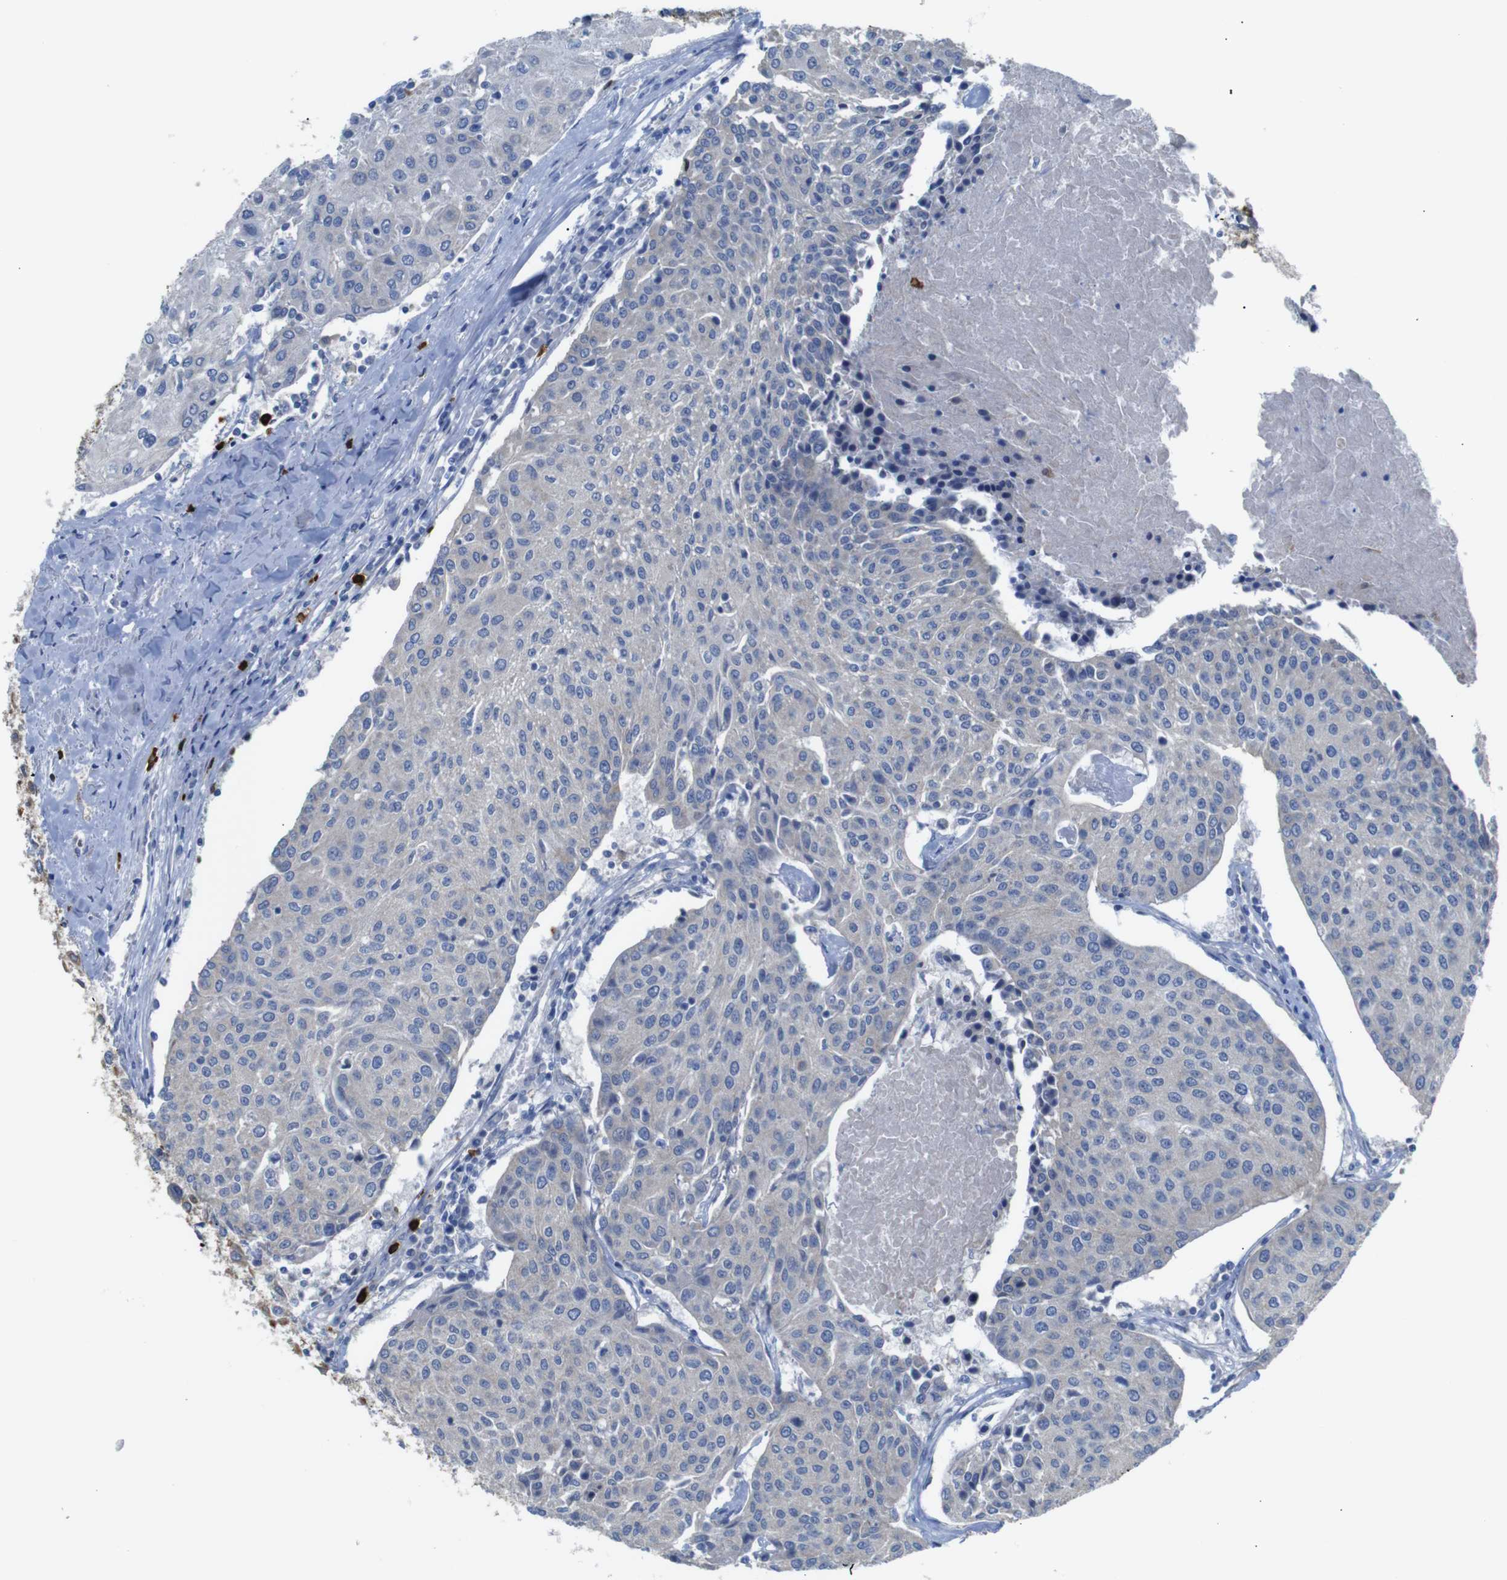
{"staining": {"intensity": "weak", "quantity": "25%-75%", "location": "cytoplasmic/membranous"}, "tissue": "urothelial cancer", "cell_type": "Tumor cells", "image_type": "cancer", "snomed": [{"axis": "morphology", "description": "Urothelial carcinoma, High grade"}, {"axis": "topography", "description": "Urinary bladder"}], "caption": "An image of high-grade urothelial carcinoma stained for a protein reveals weak cytoplasmic/membranous brown staining in tumor cells. The staining was performed using DAB (3,3'-diaminobenzidine) to visualize the protein expression in brown, while the nuclei were stained in blue with hematoxylin (Magnification: 20x).", "gene": "ALOX15", "patient": {"sex": "female", "age": 85}}